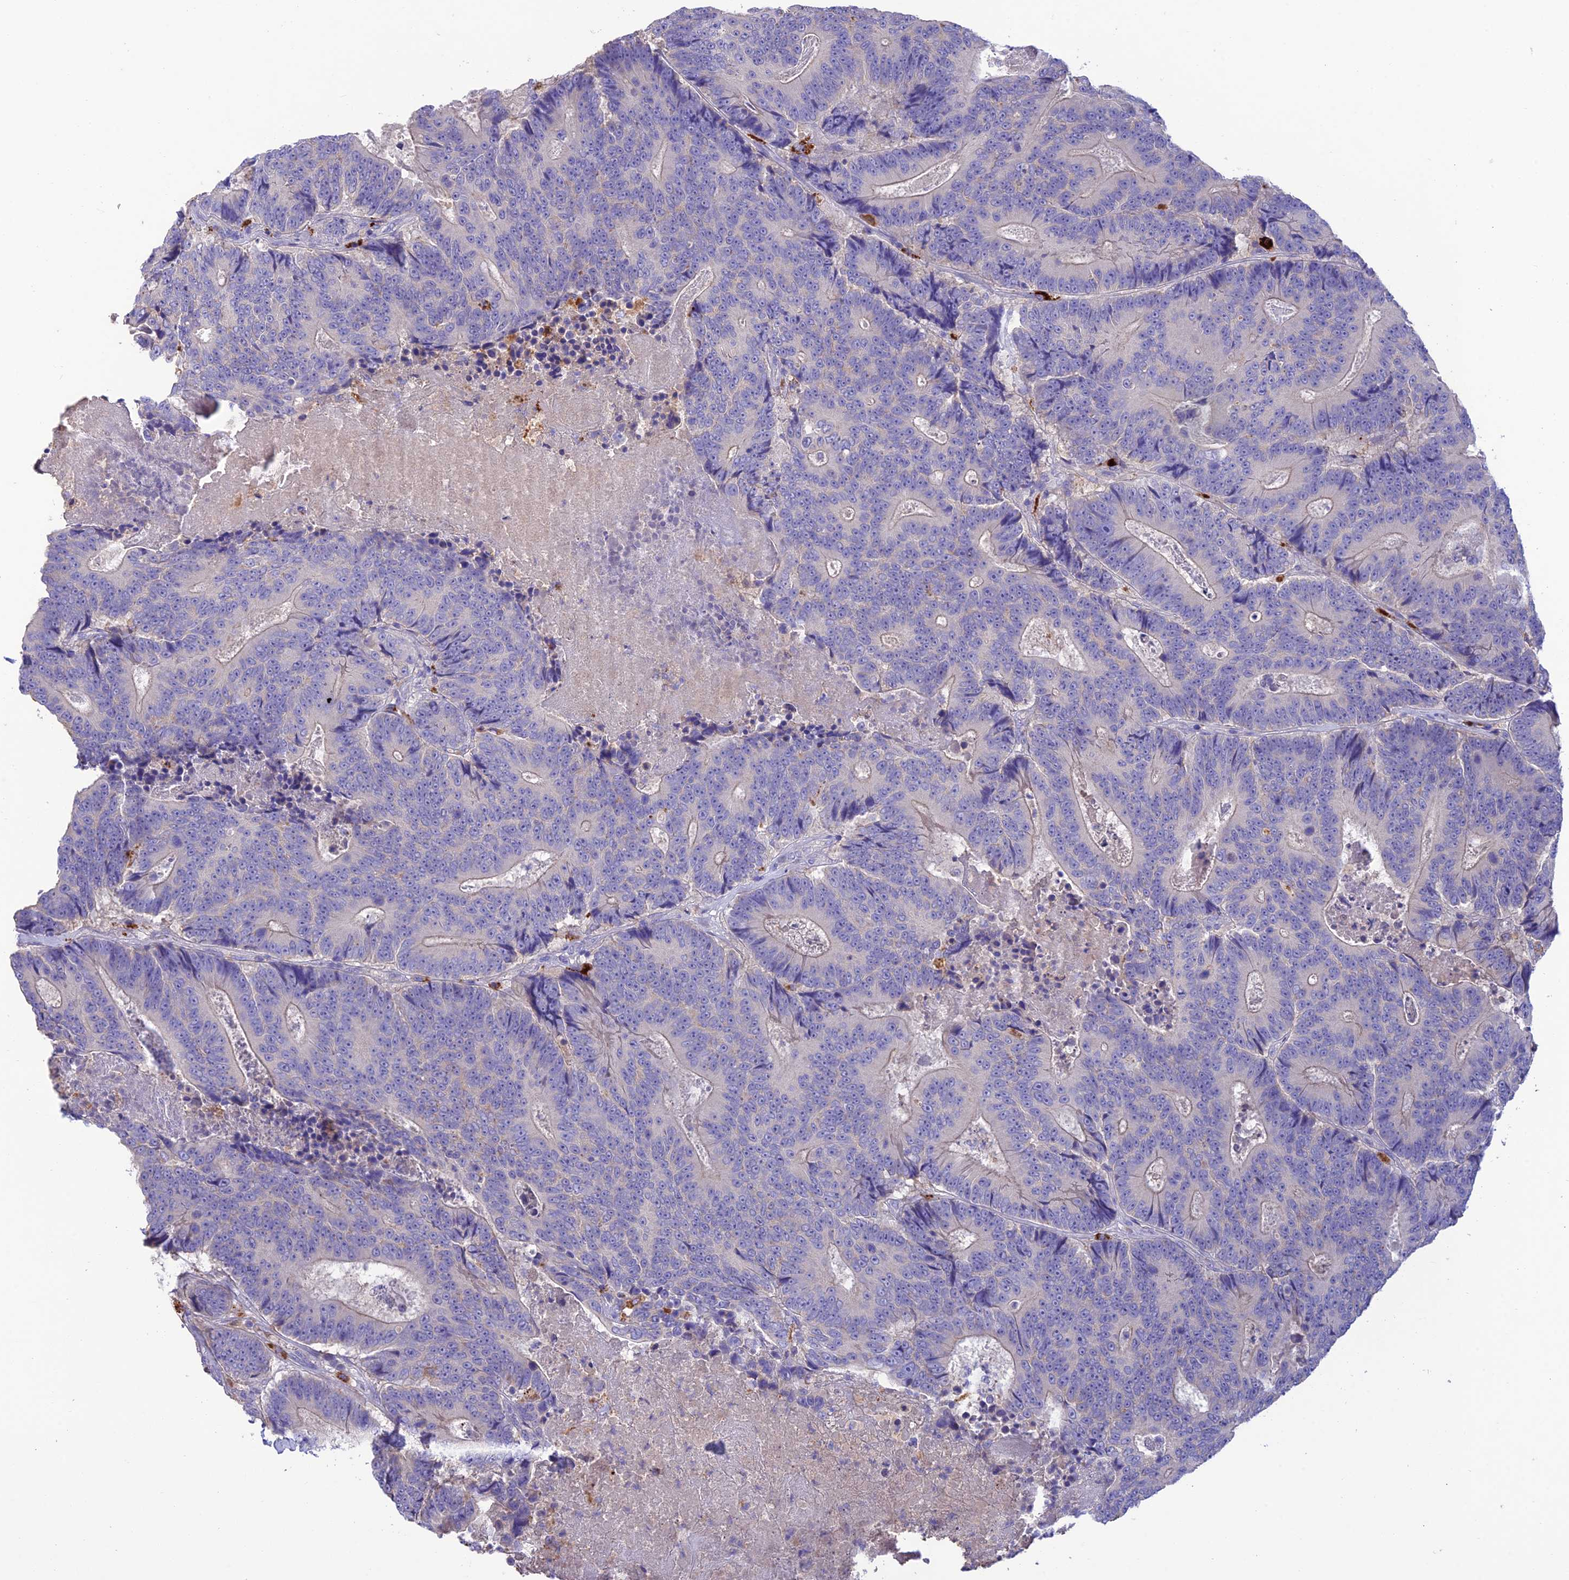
{"staining": {"intensity": "negative", "quantity": "none", "location": "none"}, "tissue": "colorectal cancer", "cell_type": "Tumor cells", "image_type": "cancer", "snomed": [{"axis": "morphology", "description": "Adenocarcinoma, NOS"}, {"axis": "topography", "description": "Colon"}], "caption": "Tumor cells show no significant staining in colorectal cancer. Brightfield microscopy of immunohistochemistry (IHC) stained with DAB (brown) and hematoxylin (blue), captured at high magnification.", "gene": "SFT2D2", "patient": {"sex": "male", "age": 83}}